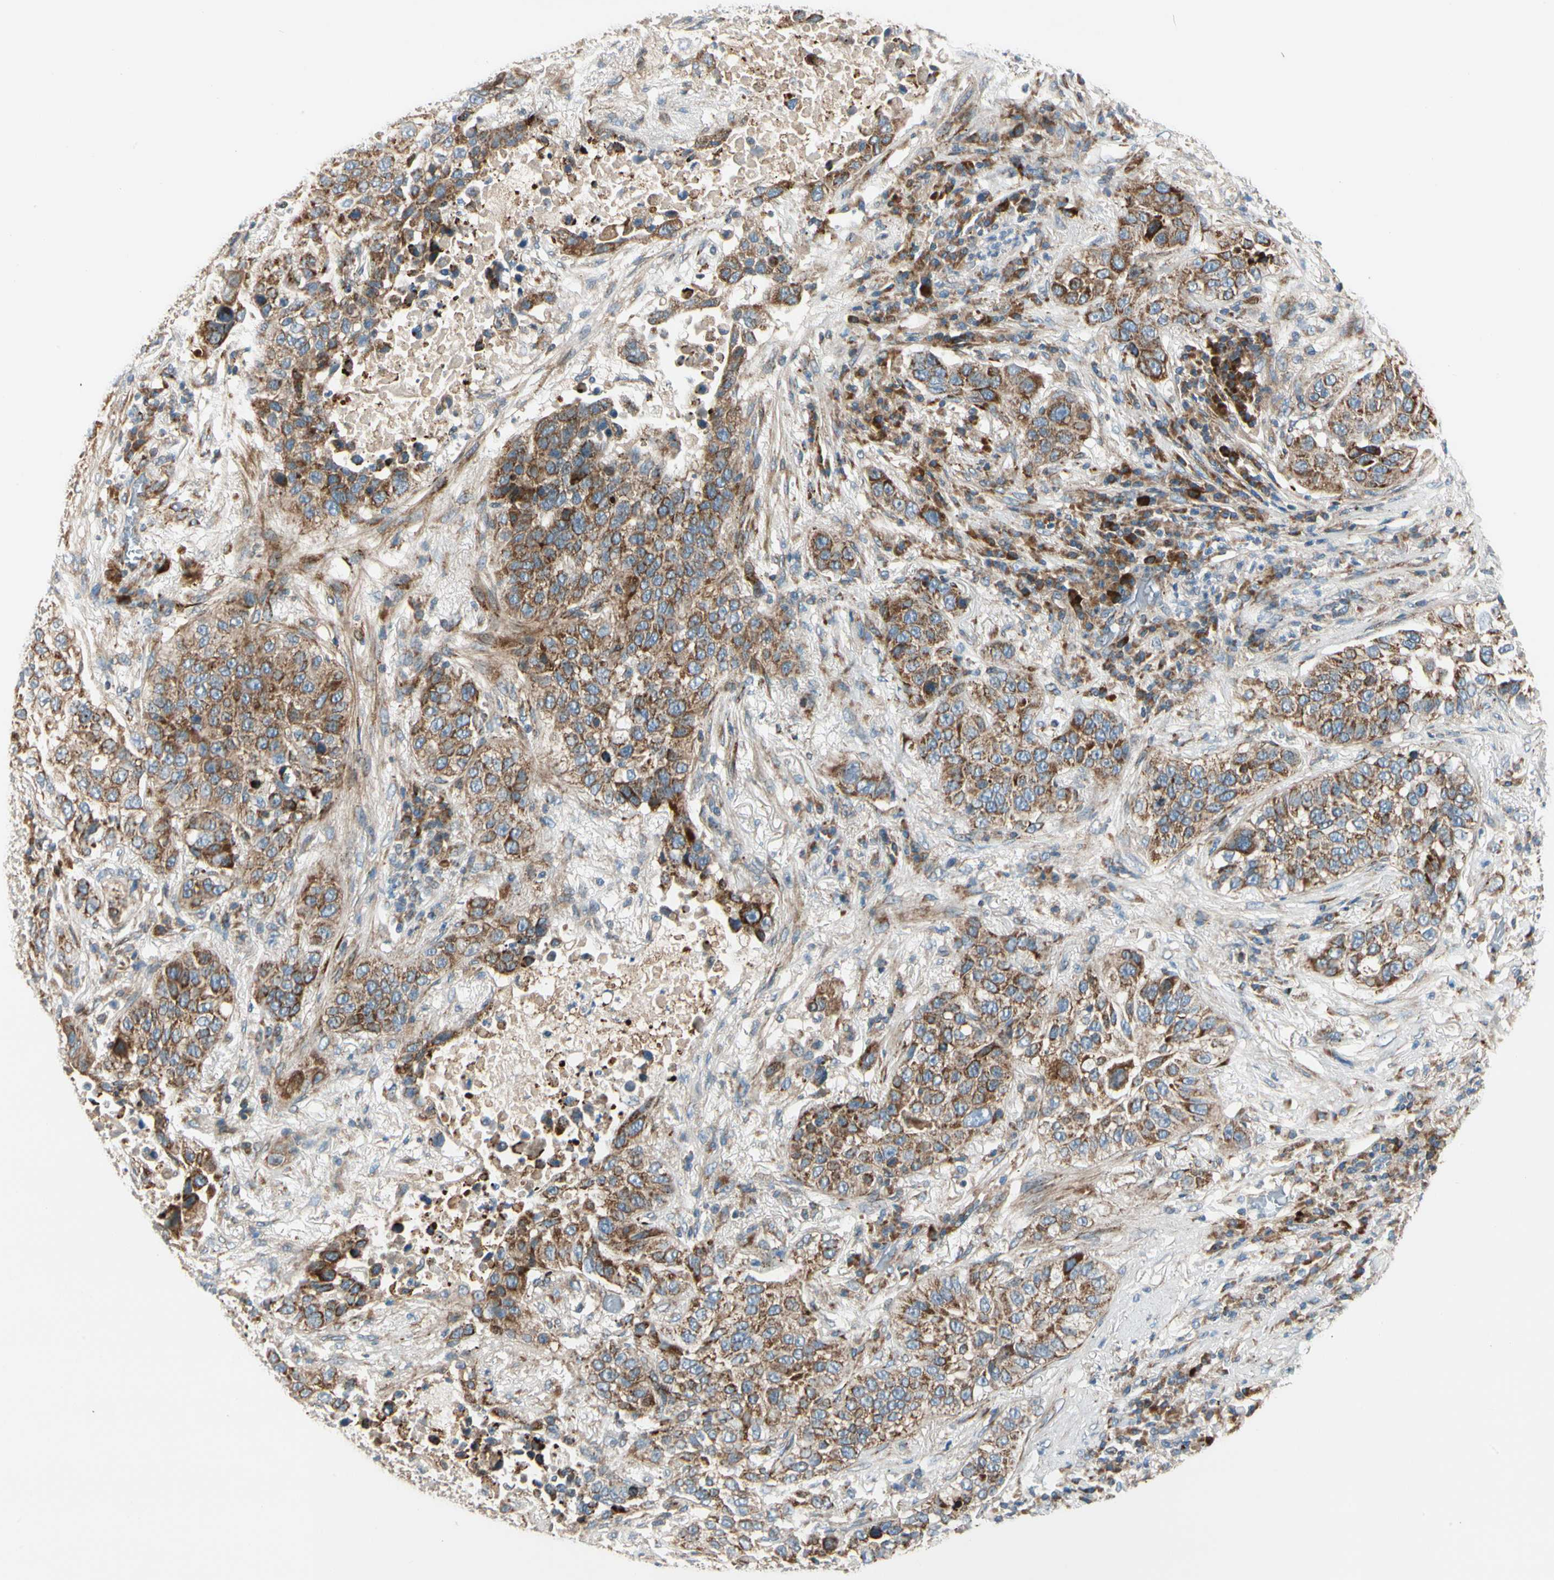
{"staining": {"intensity": "moderate", "quantity": ">75%", "location": "cytoplasmic/membranous"}, "tissue": "lung cancer", "cell_type": "Tumor cells", "image_type": "cancer", "snomed": [{"axis": "morphology", "description": "Squamous cell carcinoma, NOS"}, {"axis": "topography", "description": "Lung"}], "caption": "Moderate cytoplasmic/membranous expression for a protein is present in approximately >75% of tumor cells of lung squamous cell carcinoma using IHC.", "gene": "MRPL9", "patient": {"sex": "male", "age": 57}}